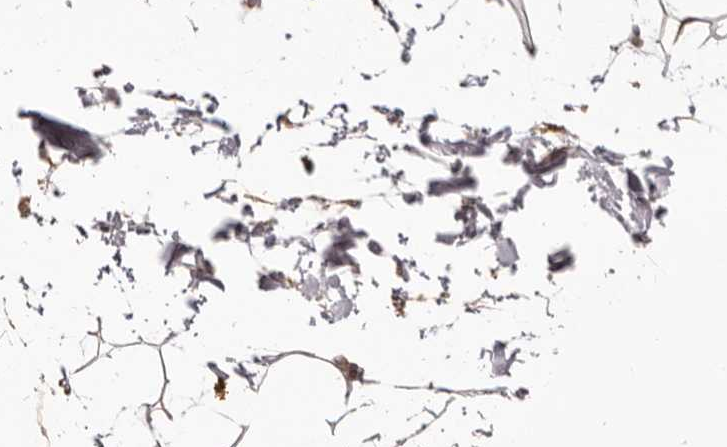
{"staining": {"intensity": "weak", "quantity": ">75%", "location": "cytoplasmic/membranous"}, "tissue": "adipose tissue", "cell_type": "Adipocytes", "image_type": "normal", "snomed": [{"axis": "morphology", "description": "Normal tissue, NOS"}, {"axis": "topography", "description": "Soft tissue"}], "caption": "Approximately >75% of adipocytes in benign human adipose tissue display weak cytoplasmic/membranous protein positivity as visualized by brown immunohistochemical staining.", "gene": "ADAMTS20", "patient": {"sex": "male", "age": 72}}